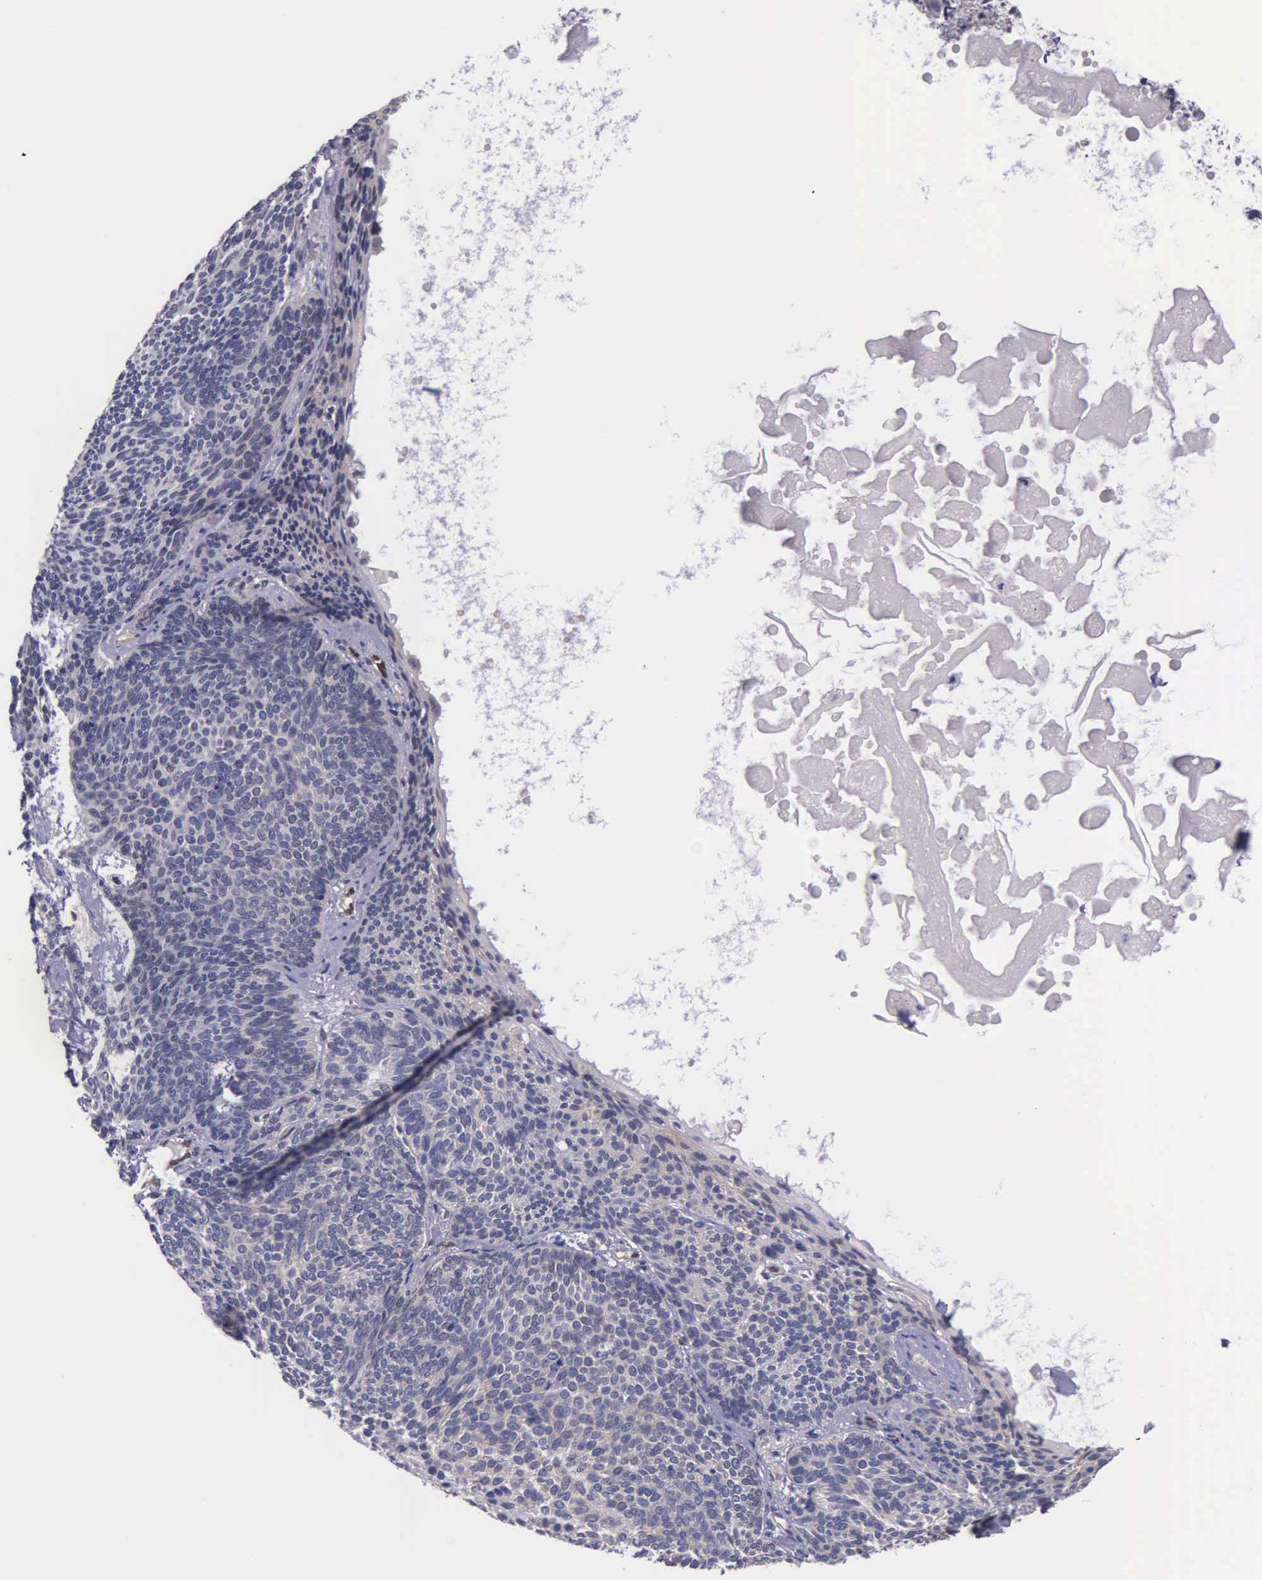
{"staining": {"intensity": "negative", "quantity": "none", "location": "none"}, "tissue": "skin cancer", "cell_type": "Tumor cells", "image_type": "cancer", "snomed": [{"axis": "morphology", "description": "Basal cell carcinoma"}, {"axis": "topography", "description": "Skin"}], "caption": "A micrograph of human skin cancer is negative for staining in tumor cells. (DAB immunohistochemistry (IHC), high magnification).", "gene": "GMPR2", "patient": {"sex": "male", "age": 84}}